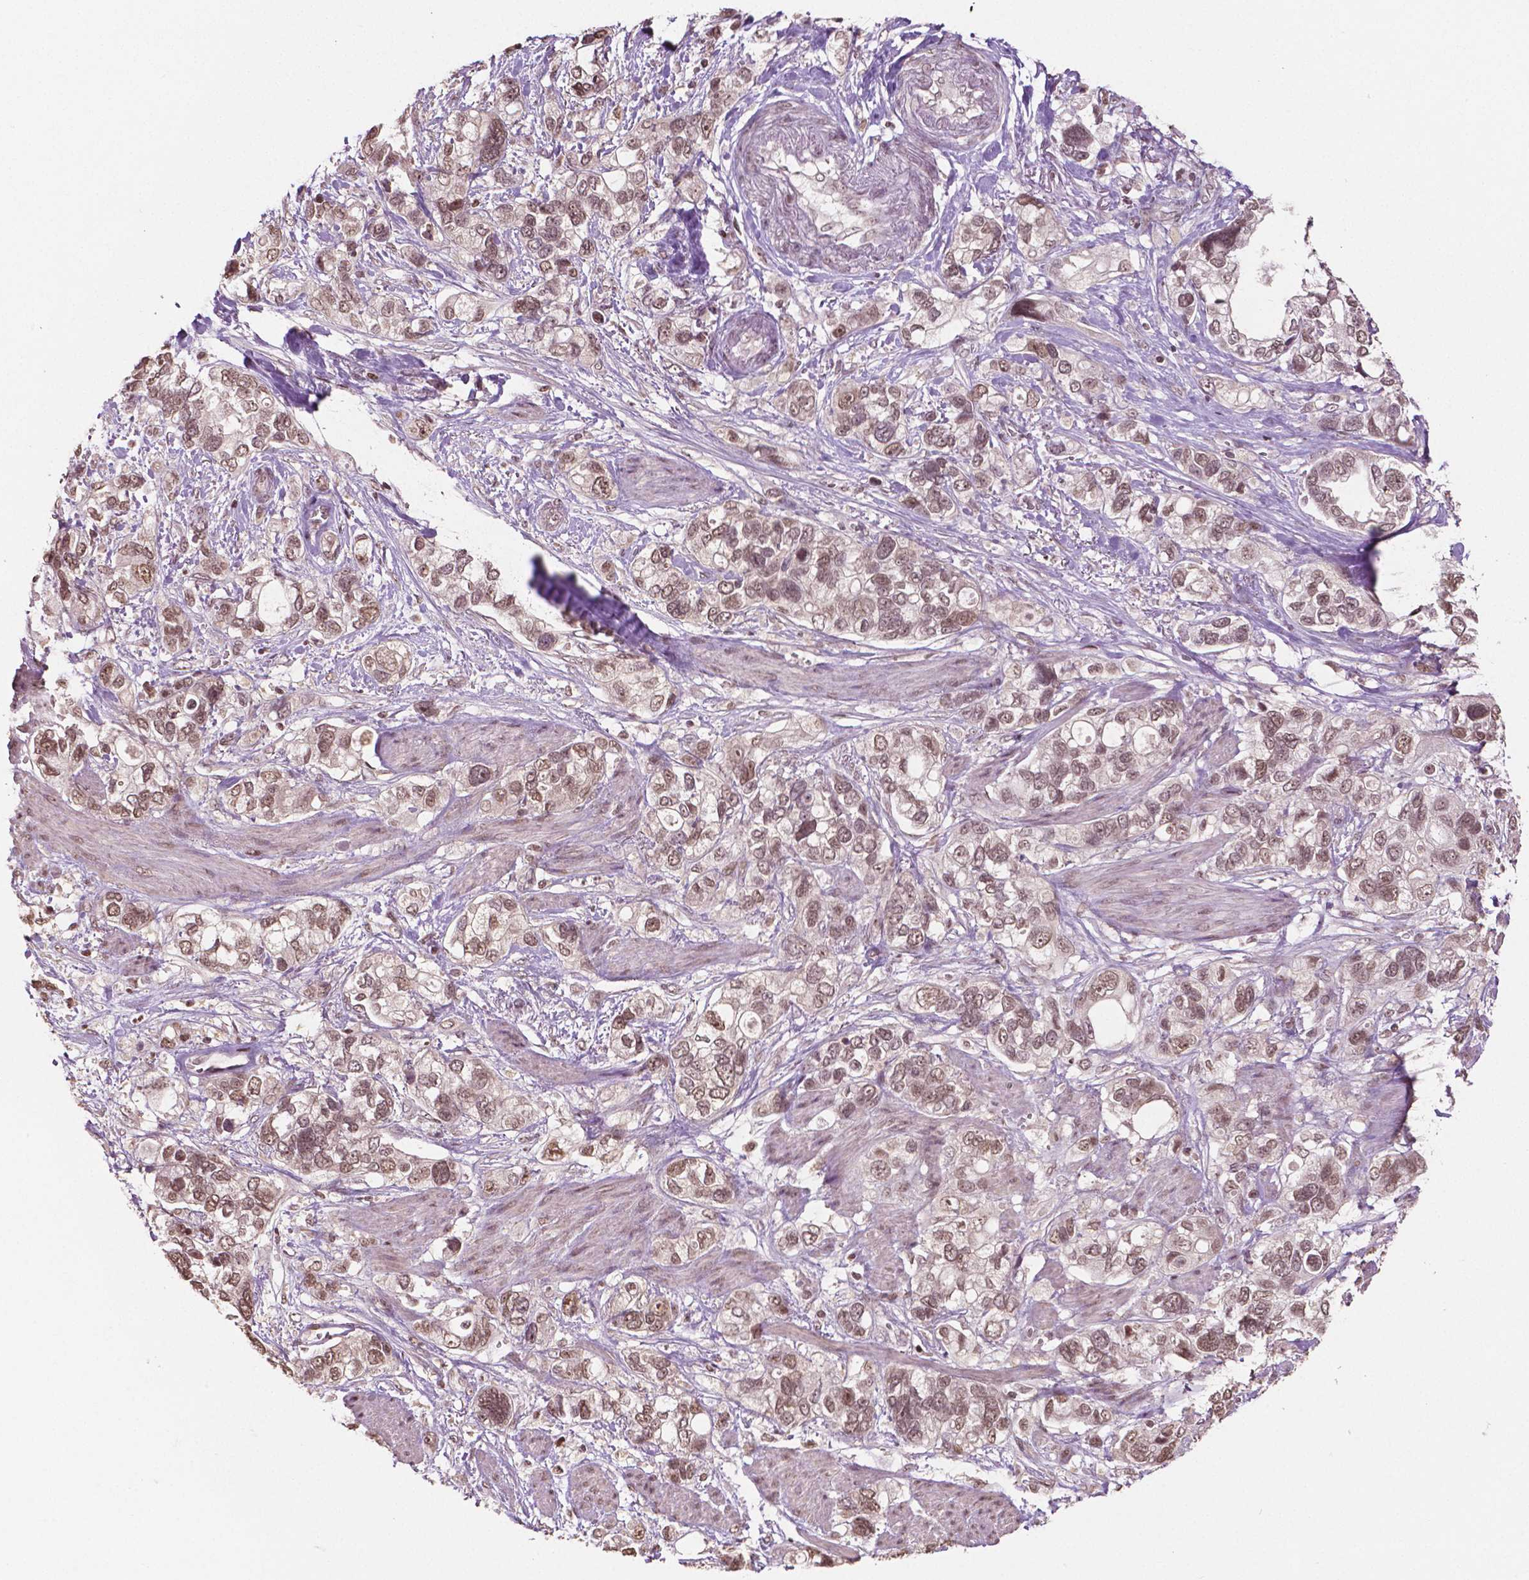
{"staining": {"intensity": "moderate", "quantity": ">75%", "location": "nuclear"}, "tissue": "stomach cancer", "cell_type": "Tumor cells", "image_type": "cancer", "snomed": [{"axis": "morphology", "description": "Adenocarcinoma, NOS"}, {"axis": "topography", "description": "Stomach, upper"}], "caption": "There is medium levels of moderate nuclear positivity in tumor cells of stomach cancer, as demonstrated by immunohistochemical staining (brown color).", "gene": "DEK", "patient": {"sex": "female", "age": 81}}